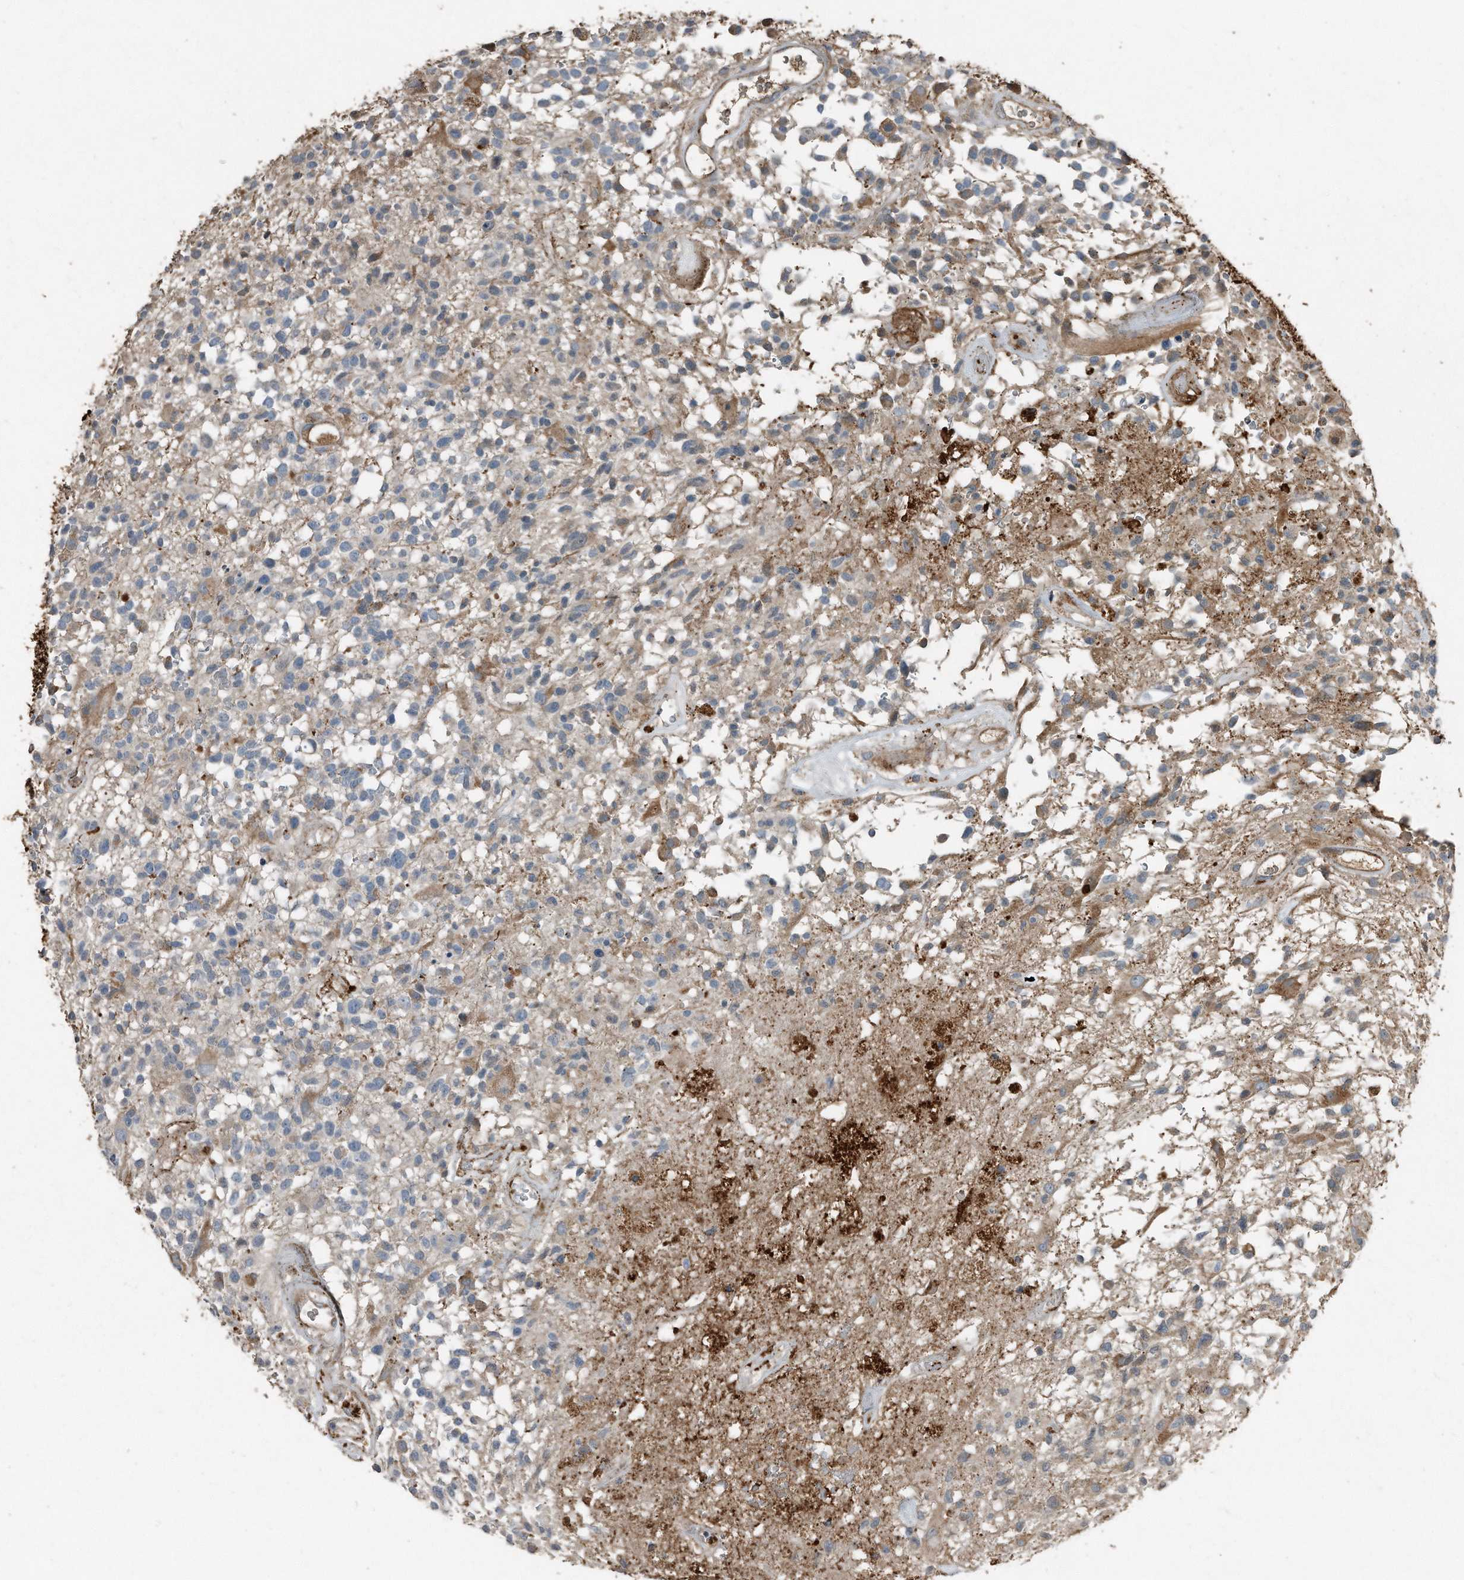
{"staining": {"intensity": "negative", "quantity": "none", "location": "none"}, "tissue": "glioma", "cell_type": "Tumor cells", "image_type": "cancer", "snomed": [{"axis": "morphology", "description": "Glioma, malignant, High grade"}, {"axis": "morphology", "description": "Glioblastoma, NOS"}, {"axis": "topography", "description": "Brain"}], "caption": "Micrograph shows no protein staining in tumor cells of malignant high-grade glioma tissue.", "gene": "C9", "patient": {"sex": "male", "age": 60}}